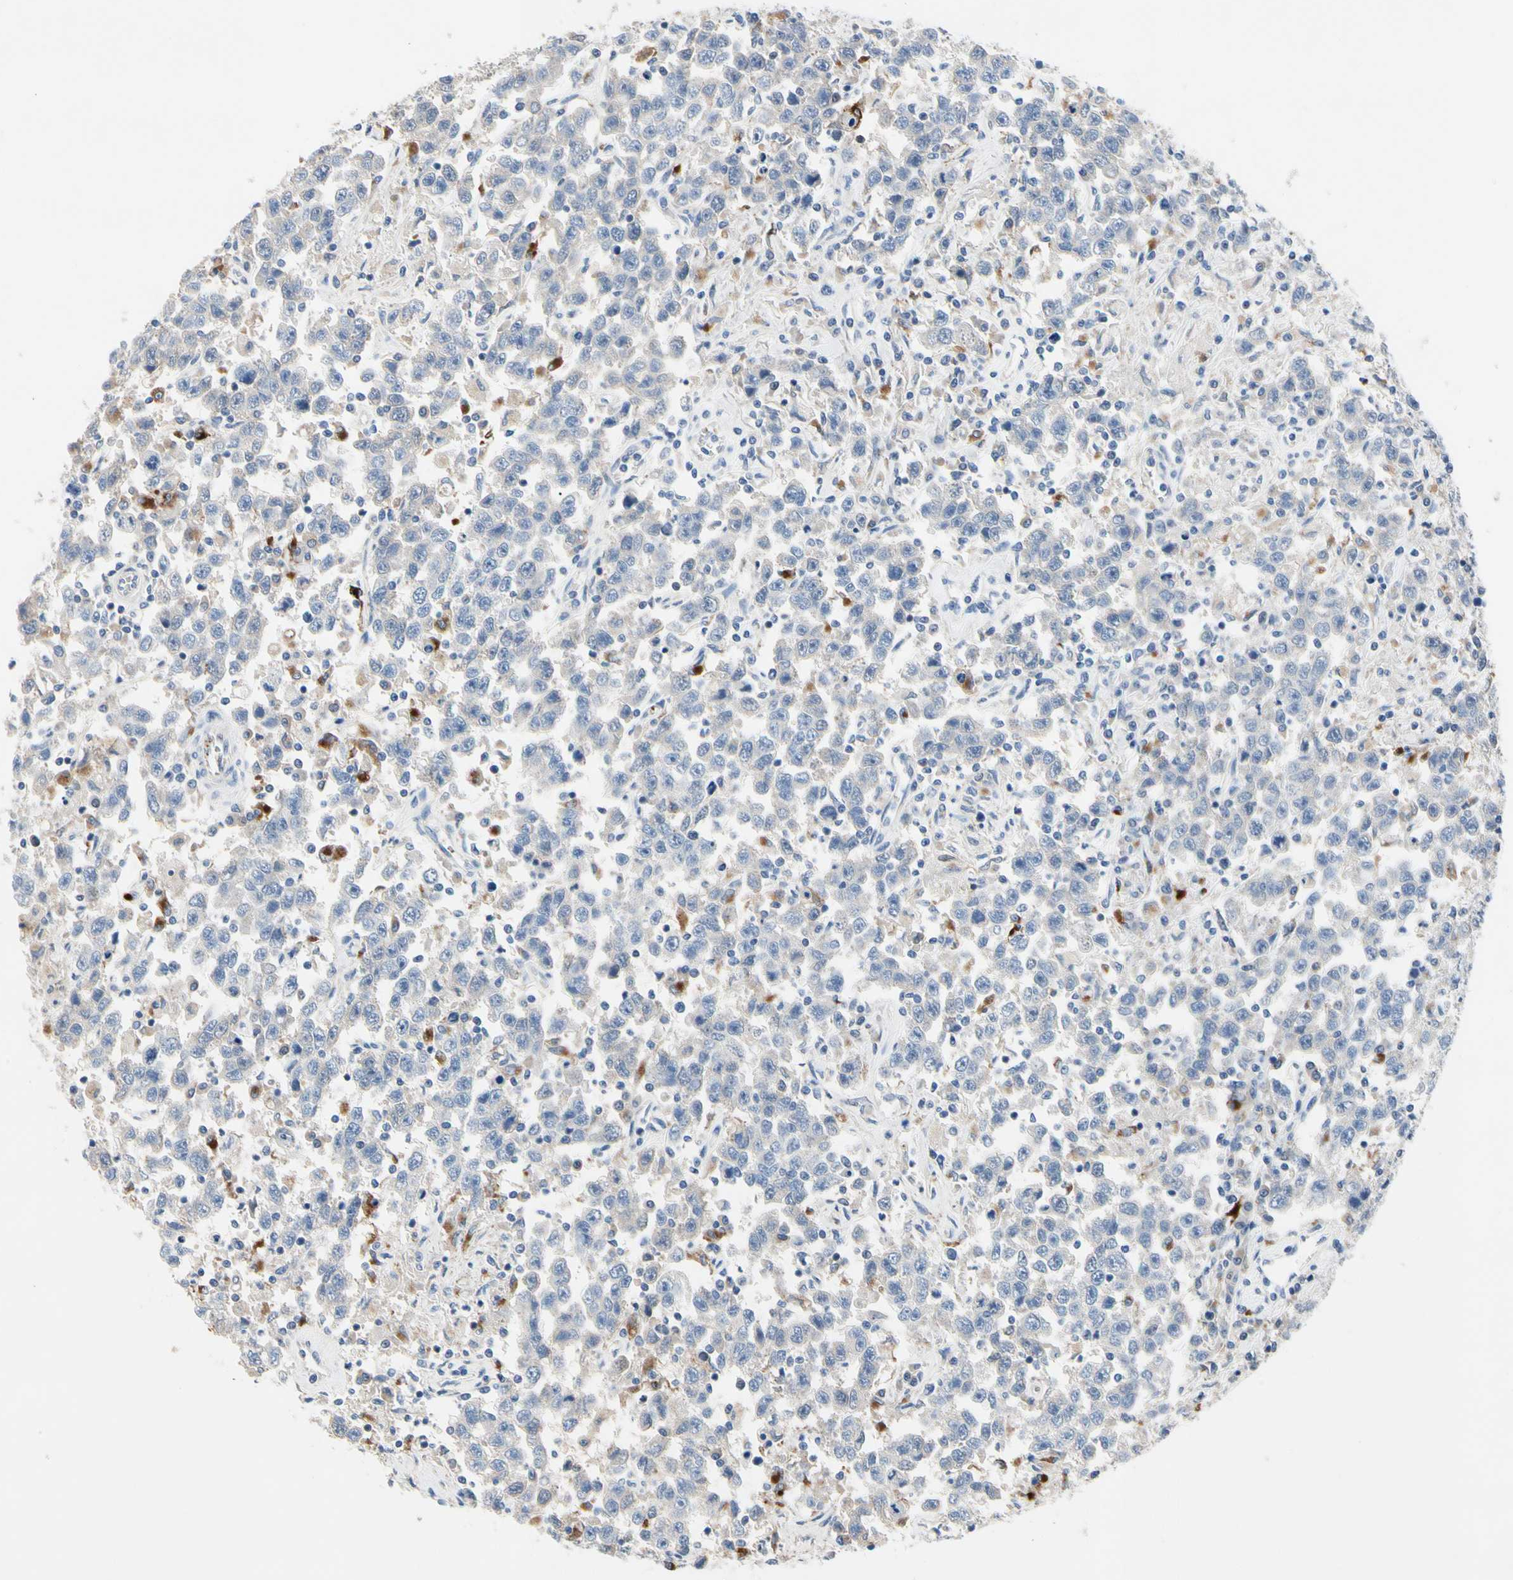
{"staining": {"intensity": "weak", "quantity": "25%-75%", "location": "cytoplasmic/membranous"}, "tissue": "testis cancer", "cell_type": "Tumor cells", "image_type": "cancer", "snomed": [{"axis": "morphology", "description": "Seminoma, NOS"}, {"axis": "topography", "description": "Testis"}], "caption": "Weak cytoplasmic/membranous positivity for a protein is seen in about 25%-75% of tumor cells of testis cancer (seminoma) using immunohistochemistry.", "gene": "RETSAT", "patient": {"sex": "male", "age": 41}}